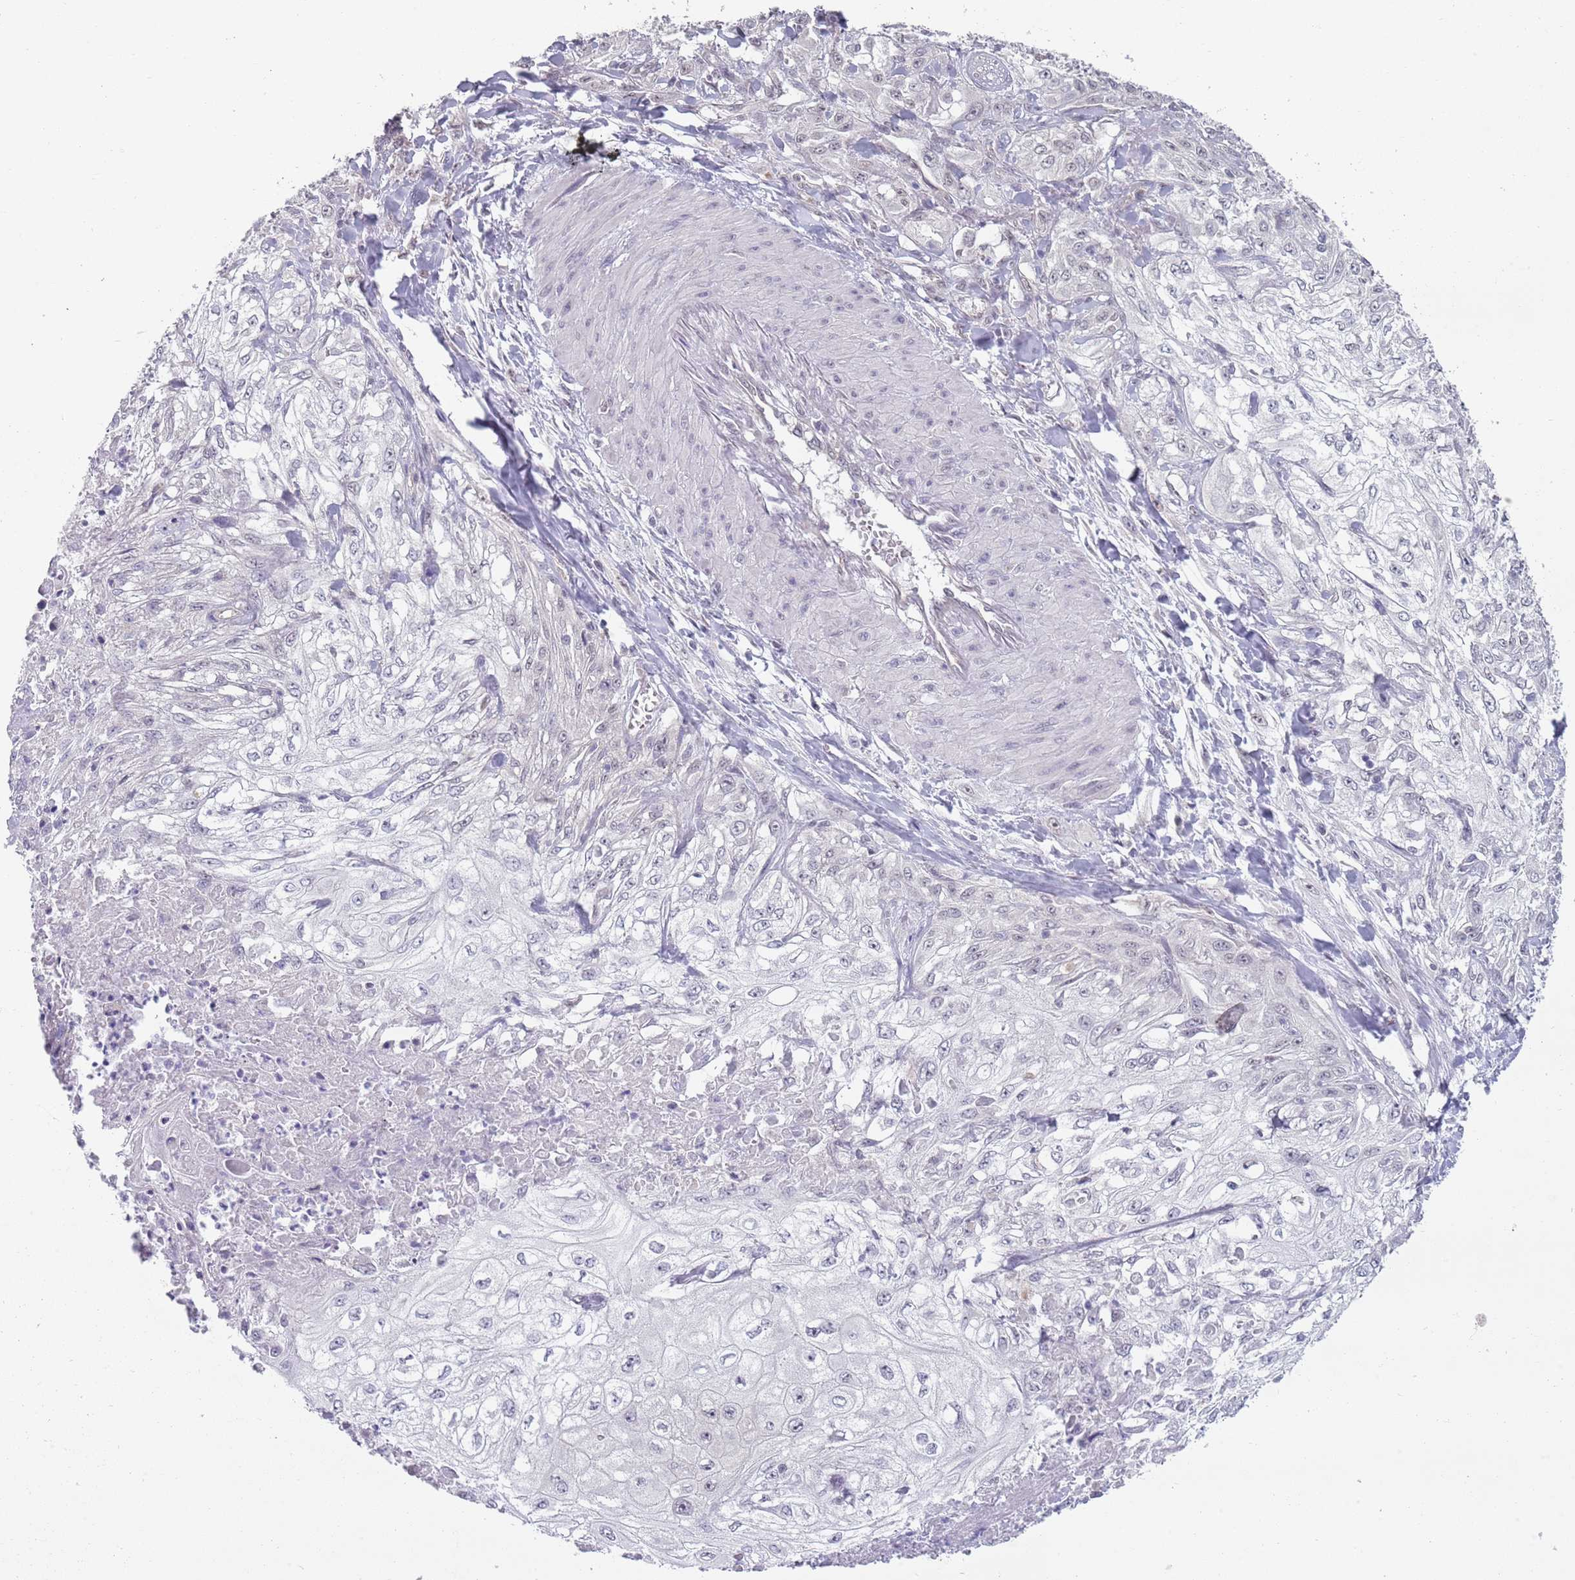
{"staining": {"intensity": "negative", "quantity": "none", "location": "none"}, "tissue": "skin cancer", "cell_type": "Tumor cells", "image_type": "cancer", "snomed": [{"axis": "morphology", "description": "Squamous cell carcinoma, NOS"}, {"axis": "morphology", "description": "Squamous cell carcinoma, metastatic, NOS"}, {"axis": "topography", "description": "Skin"}, {"axis": "topography", "description": "Lymph node"}], "caption": "There is no significant positivity in tumor cells of skin metastatic squamous cell carcinoma.", "gene": "SMARCAL1", "patient": {"sex": "male", "age": 75}}